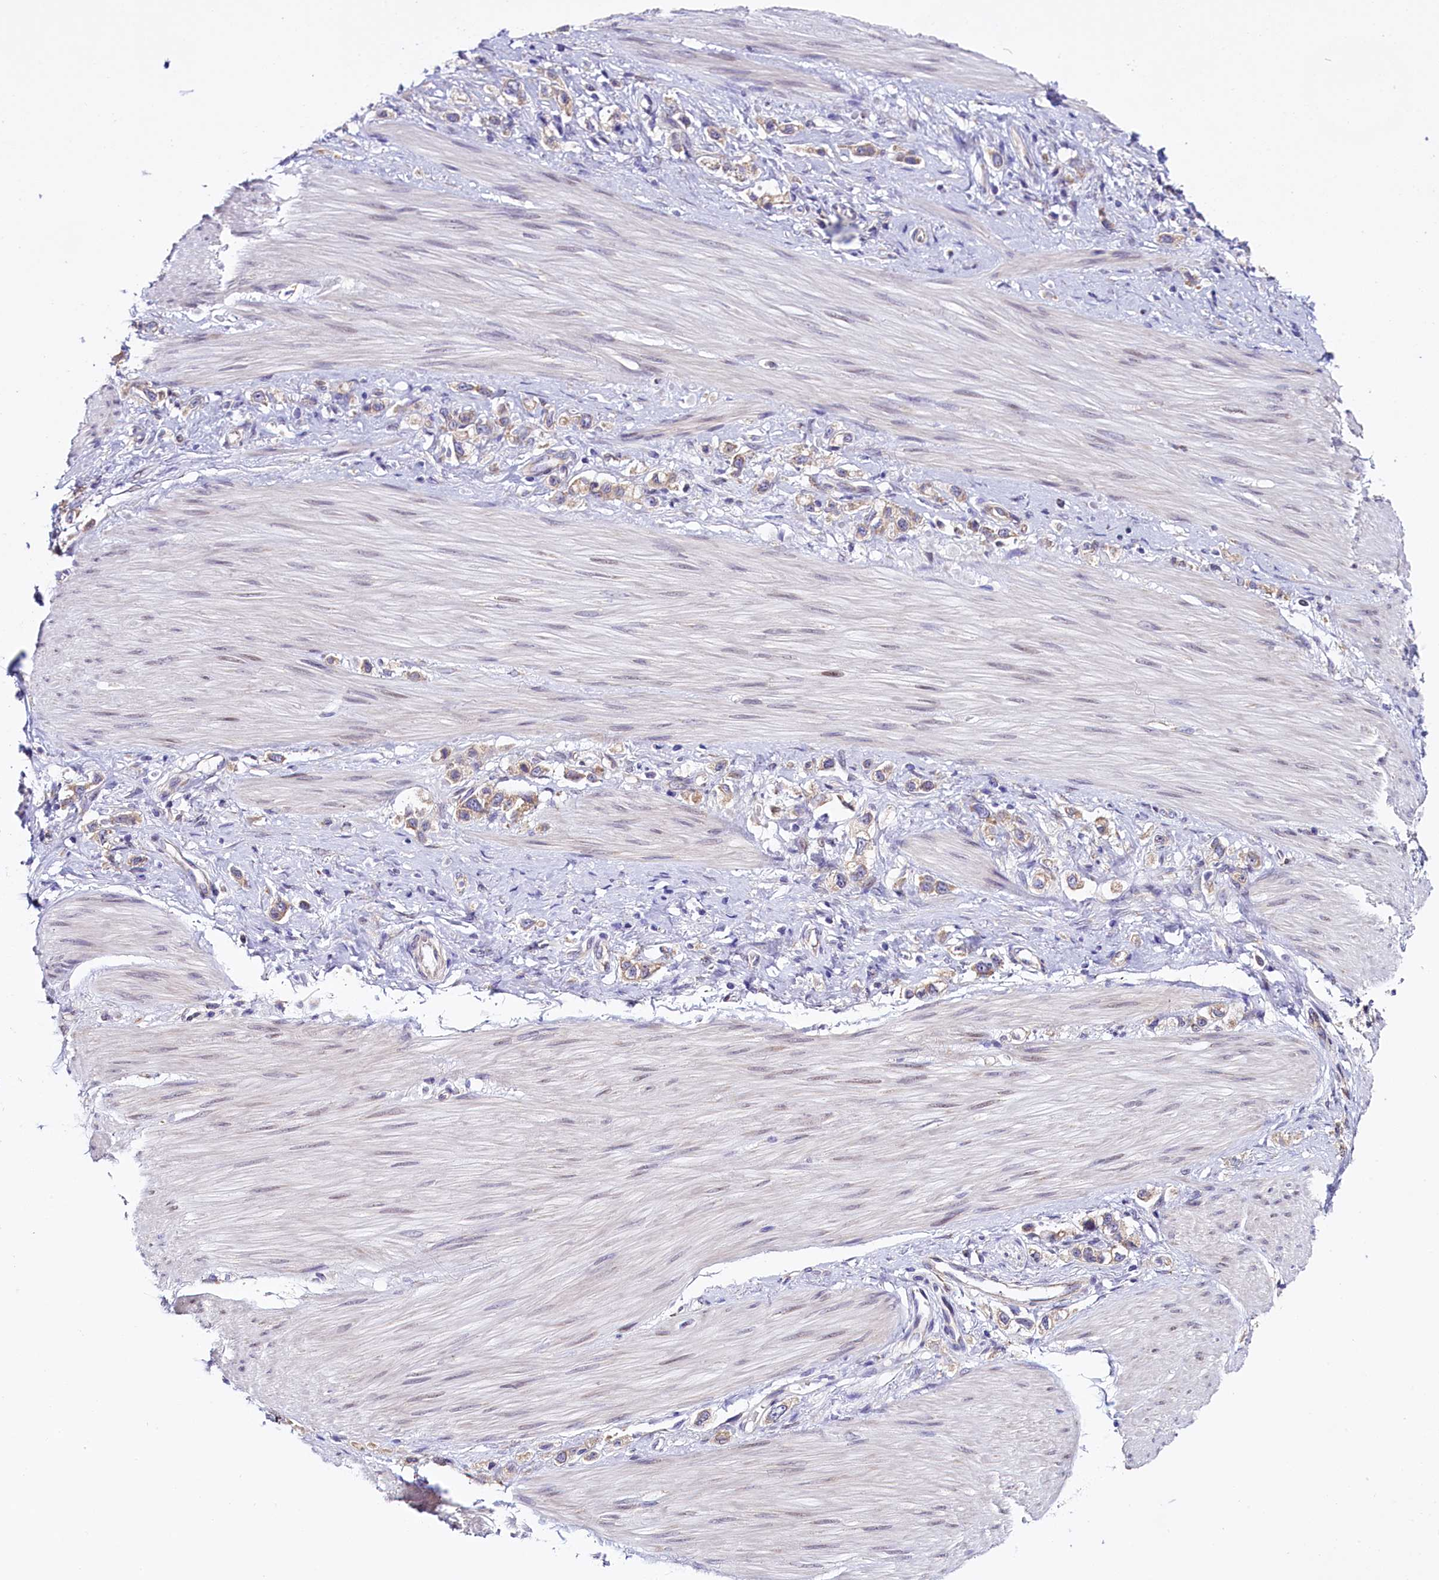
{"staining": {"intensity": "weak", "quantity": "25%-75%", "location": "cytoplasmic/membranous"}, "tissue": "stomach cancer", "cell_type": "Tumor cells", "image_type": "cancer", "snomed": [{"axis": "morphology", "description": "Adenocarcinoma, NOS"}, {"axis": "topography", "description": "Stomach"}], "caption": "The micrograph displays immunohistochemical staining of stomach adenocarcinoma. There is weak cytoplasmic/membranous expression is identified in about 25%-75% of tumor cells.", "gene": "UACA", "patient": {"sex": "female", "age": 65}}